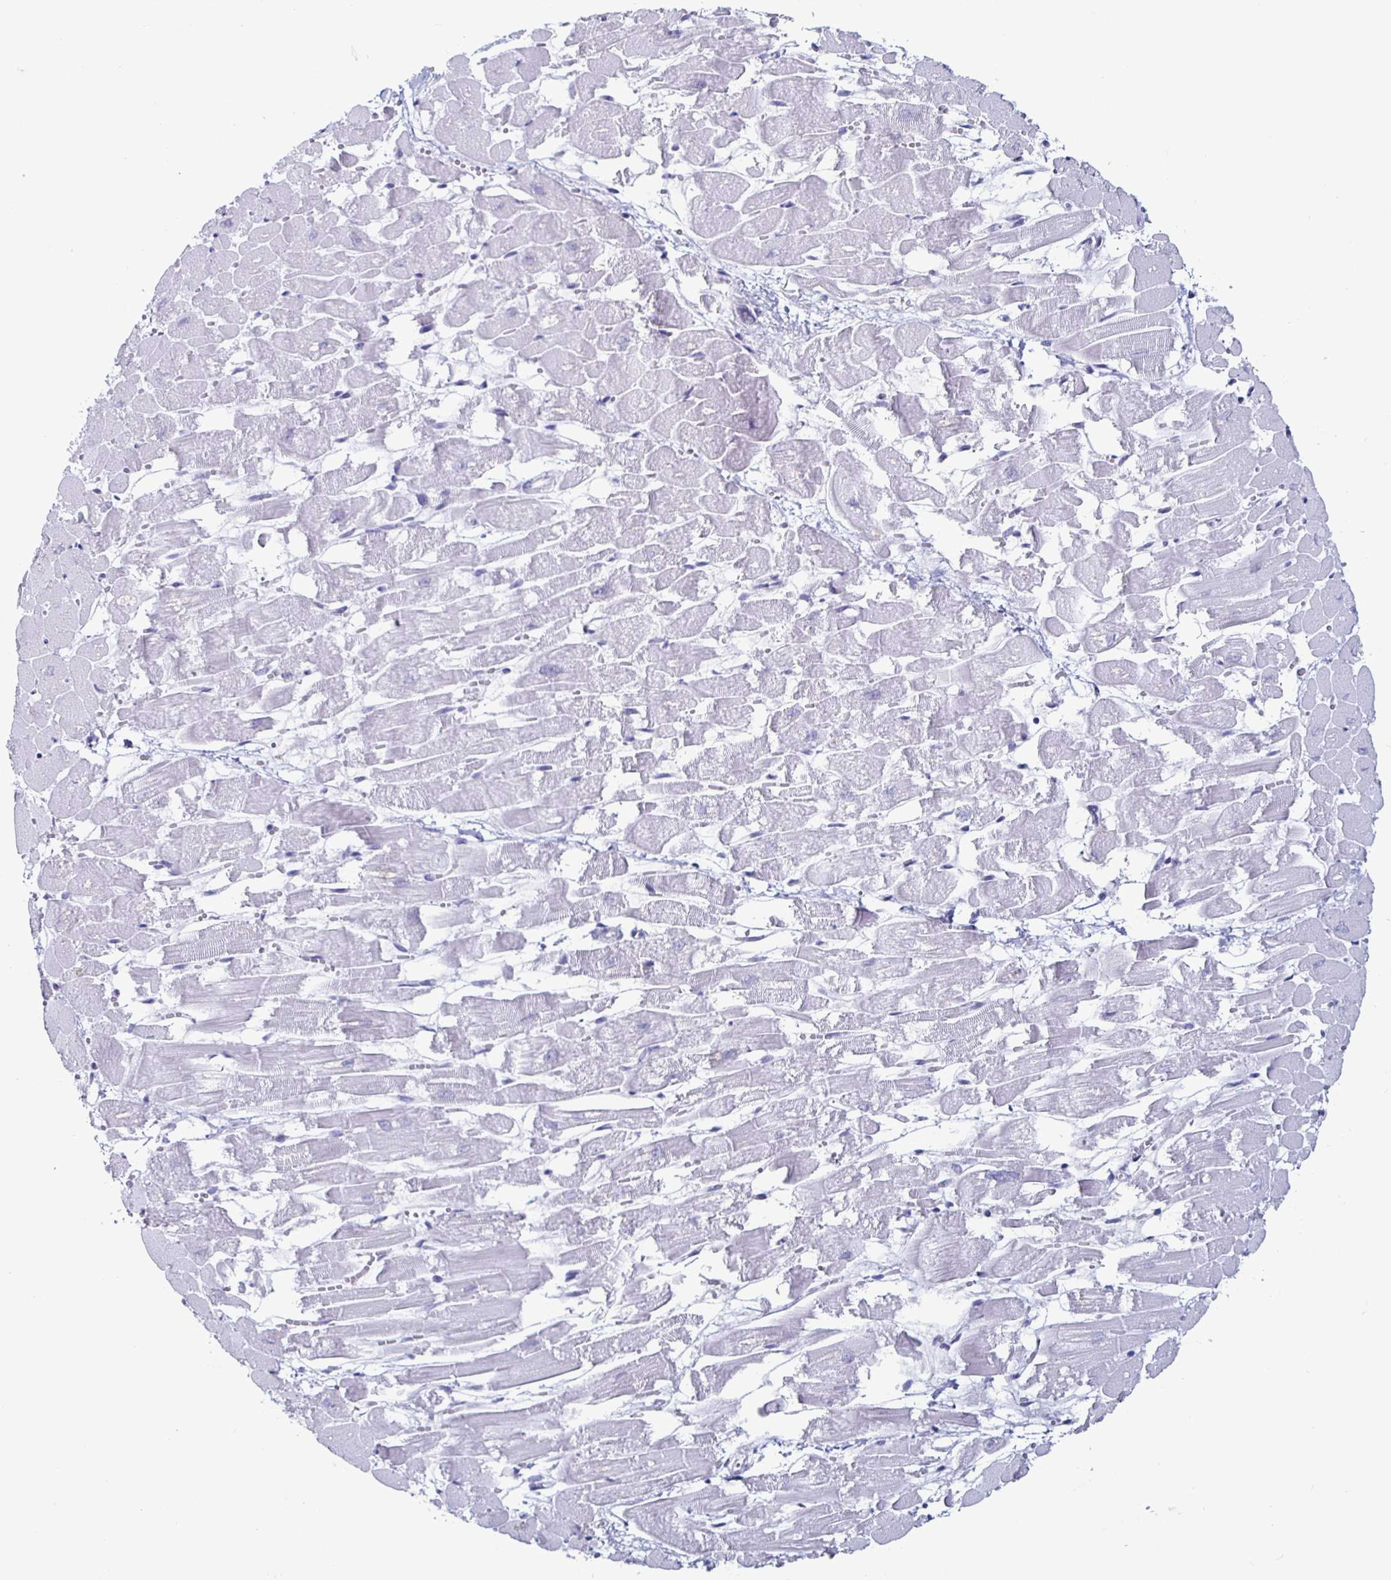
{"staining": {"intensity": "strong", "quantity": "25%-75%", "location": "nuclear"}, "tissue": "heart muscle", "cell_type": "Cardiomyocytes", "image_type": "normal", "snomed": [{"axis": "morphology", "description": "Normal tissue, NOS"}, {"axis": "topography", "description": "Heart"}], "caption": "Immunohistochemical staining of normal human heart muscle demonstrates 25%-75% levels of strong nuclear protein positivity in about 25%-75% of cardiomyocytes.", "gene": "DDX39B", "patient": {"sex": "female", "age": 52}}